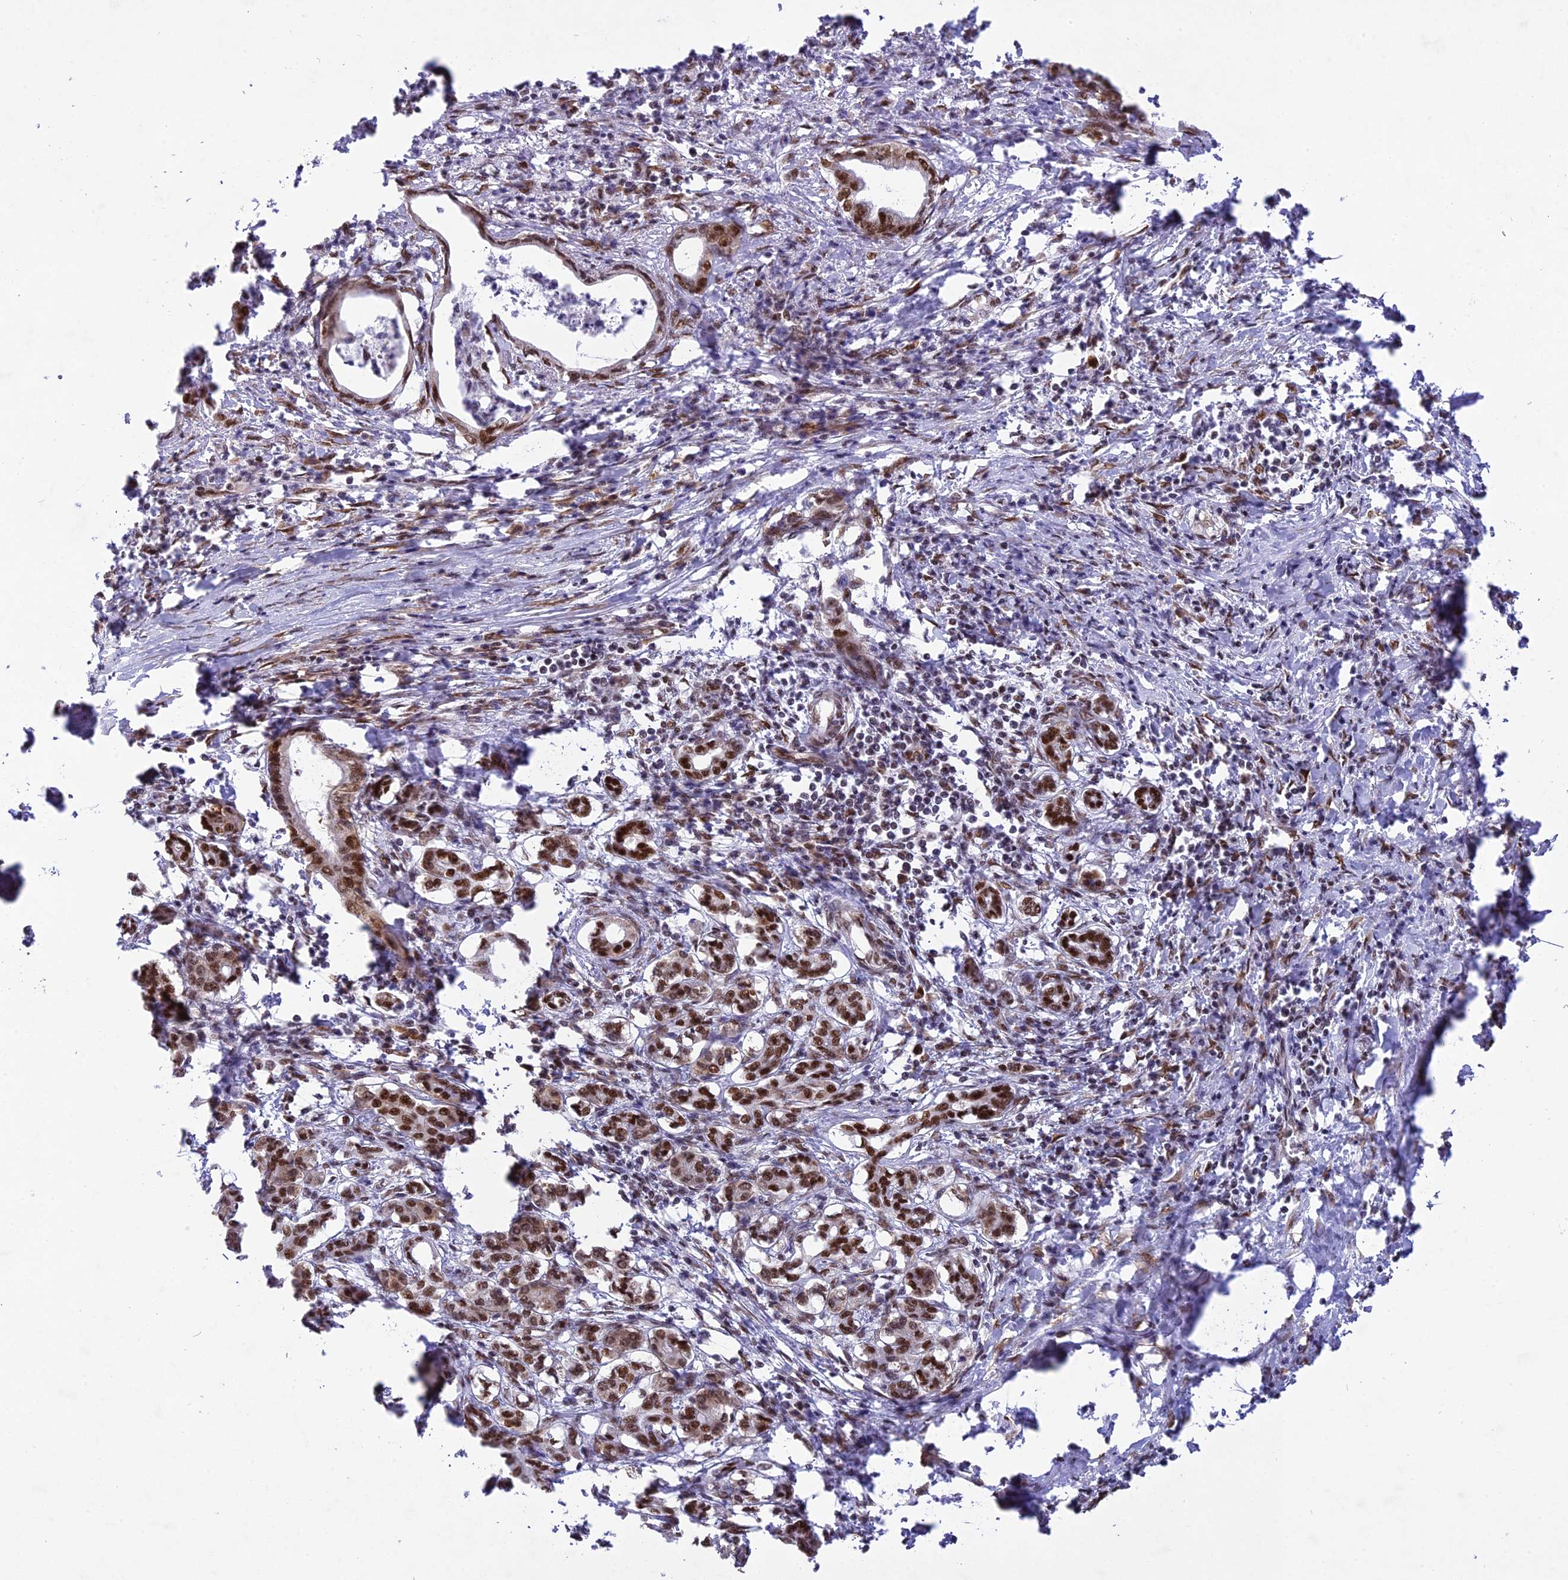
{"staining": {"intensity": "strong", "quantity": ">75%", "location": "nuclear"}, "tissue": "pancreatic cancer", "cell_type": "Tumor cells", "image_type": "cancer", "snomed": [{"axis": "morphology", "description": "Adenocarcinoma, NOS"}, {"axis": "topography", "description": "Pancreas"}], "caption": "Pancreatic adenocarcinoma stained with a brown dye exhibits strong nuclear positive expression in about >75% of tumor cells.", "gene": "DDX1", "patient": {"sex": "female", "age": 55}}